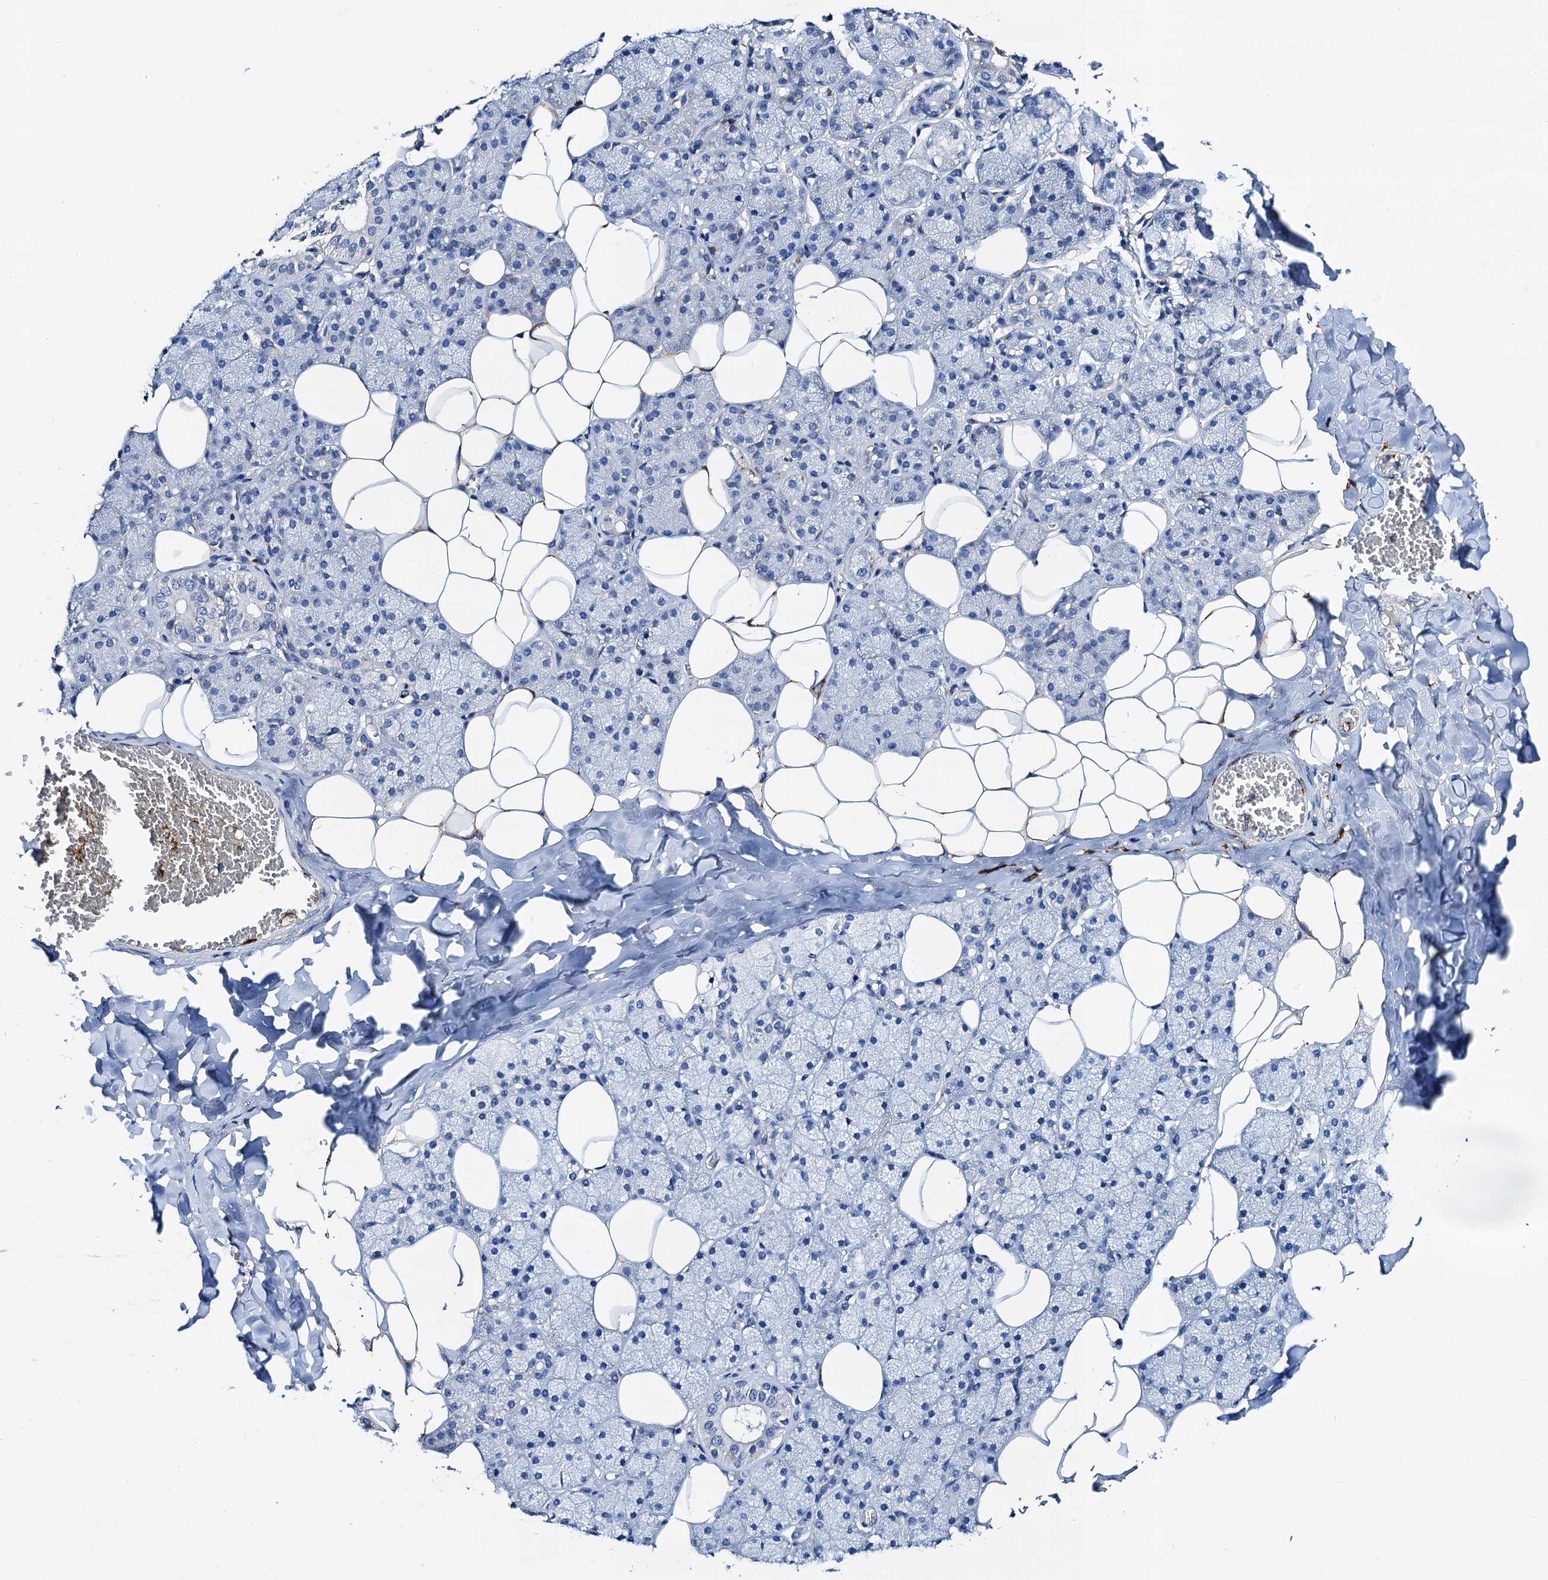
{"staining": {"intensity": "negative", "quantity": "none", "location": "none"}, "tissue": "salivary gland", "cell_type": "Glandular cells", "image_type": "normal", "snomed": [{"axis": "morphology", "description": "Normal tissue, NOS"}, {"axis": "topography", "description": "Salivary gland"}], "caption": "High power microscopy photomicrograph of an immunohistochemistry micrograph of normal salivary gland, revealing no significant positivity in glandular cells.", "gene": "FREM3", "patient": {"sex": "female", "age": 33}}